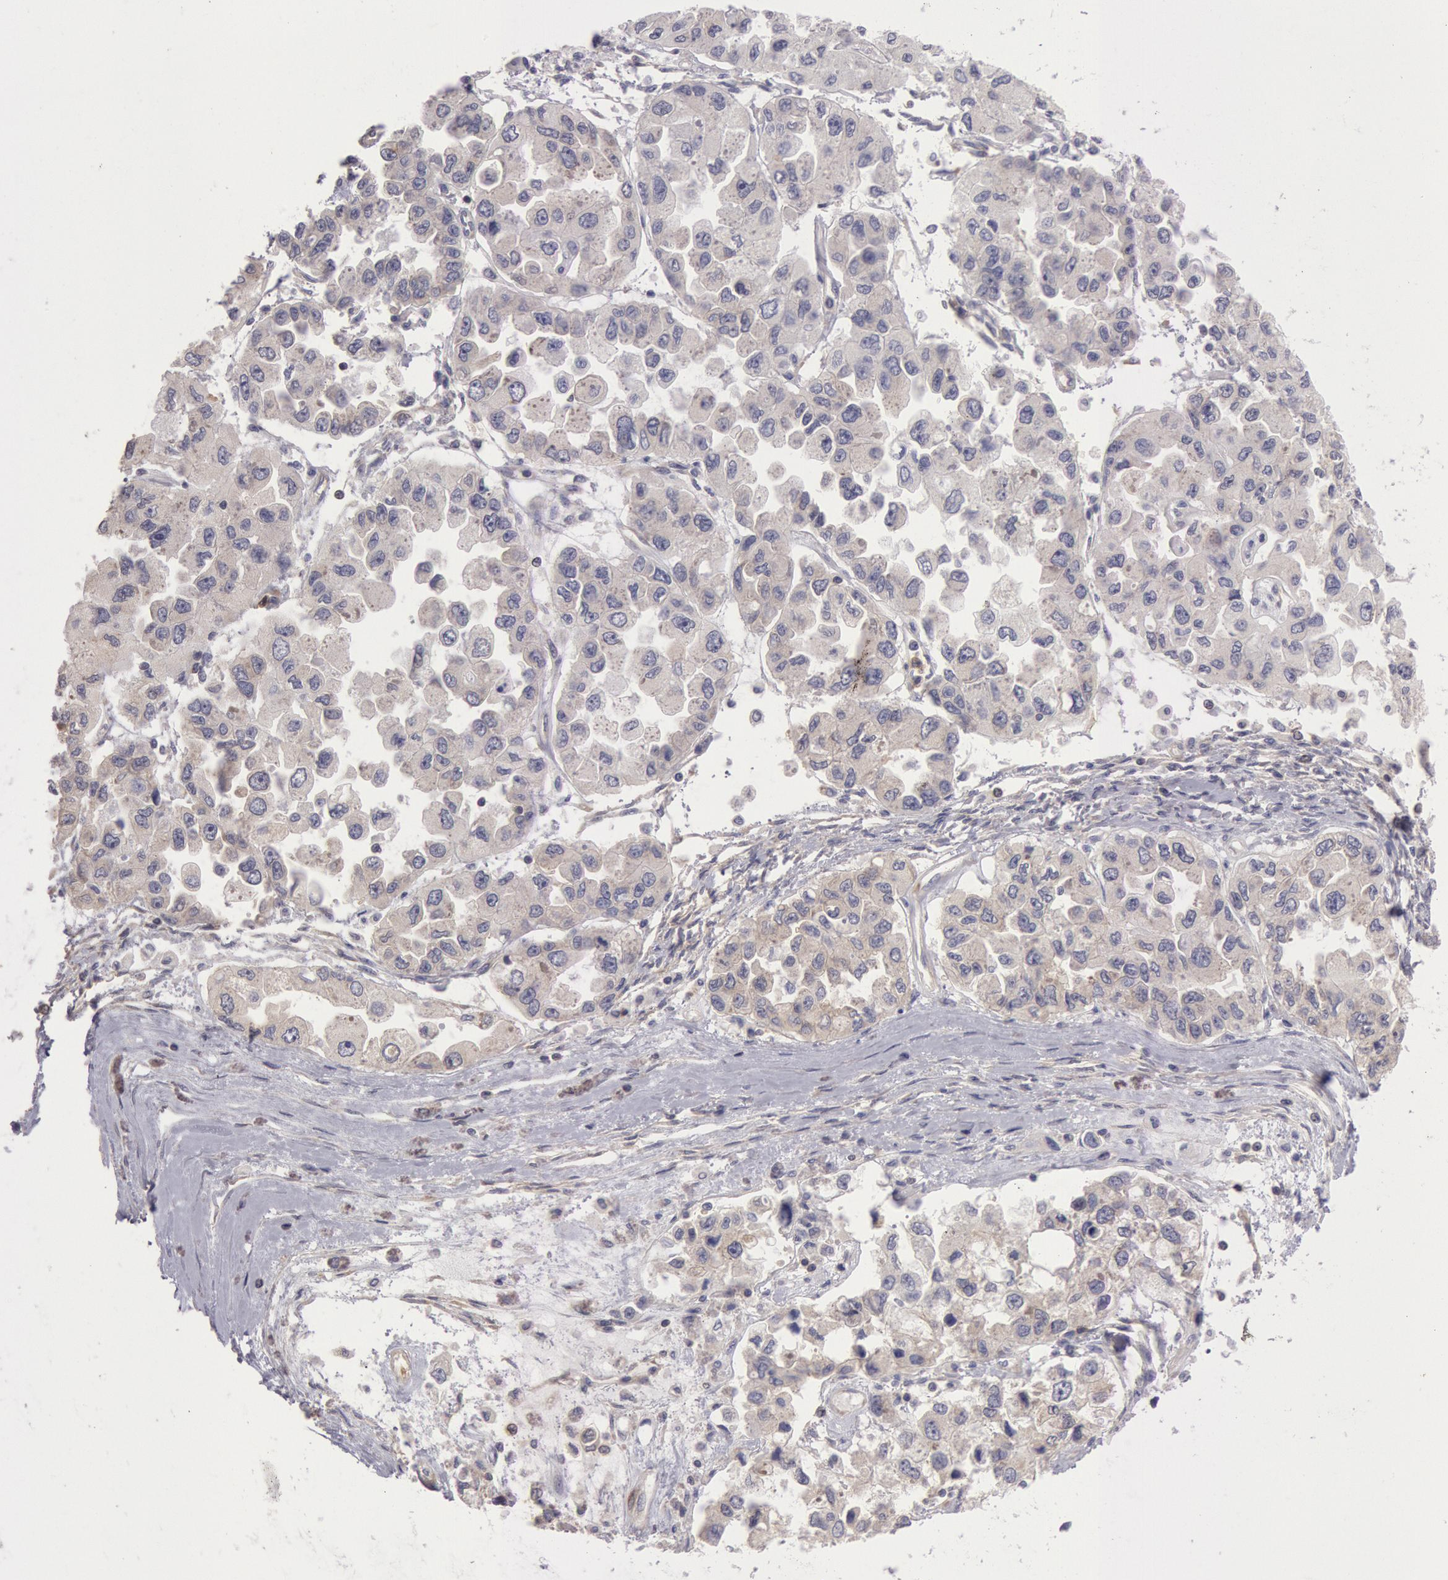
{"staining": {"intensity": "weak", "quantity": ">75%", "location": "cytoplasmic/membranous"}, "tissue": "ovarian cancer", "cell_type": "Tumor cells", "image_type": "cancer", "snomed": [{"axis": "morphology", "description": "Cystadenocarcinoma, serous, NOS"}, {"axis": "topography", "description": "Ovary"}], "caption": "DAB (3,3'-diaminobenzidine) immunohistochemical staining of human ovarian cancer displays weak cytoplasmic/membranous protein positivity in approximately >75% of tumor cells.", "gene": "NMT2", "patient": {"sex": "female", "age": 84}}